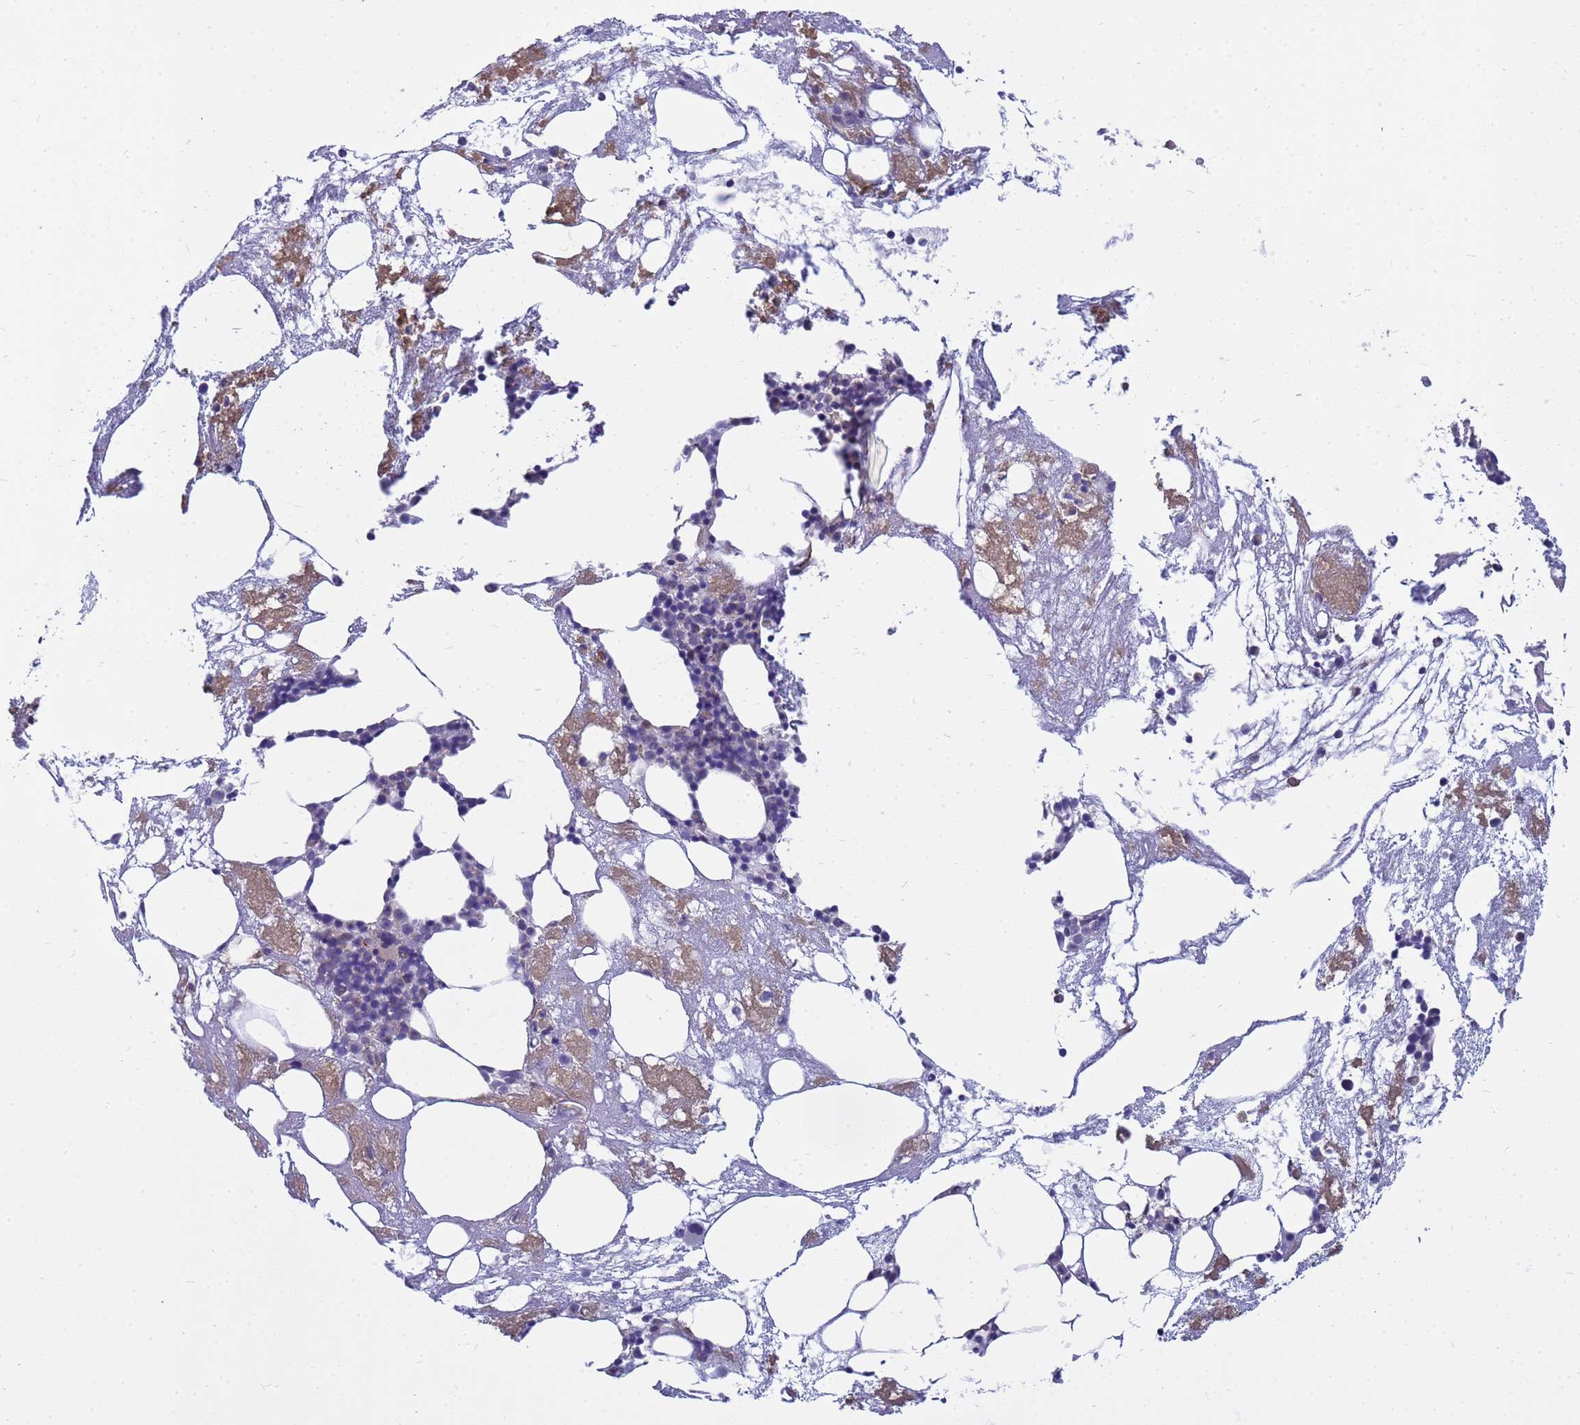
{"staining": {"intensity": "negative", "quantity": "none", "location": "none"}, "tissue": "bone marrow", "cell_type": "Hematopoietic cells", "image_type": "normal", "snomed": [{"axis": "morphology", "description": "Normal tissue, NOS"}, {"axis": "topography", "description": "Bone marrow"}], "caption": "The immunohistochemistry (IHC) image has no significant staining in hematopoietic cells of bone marrow.", "gene": "LRATD1", "patient": {"sex": "male", "age": 78}}